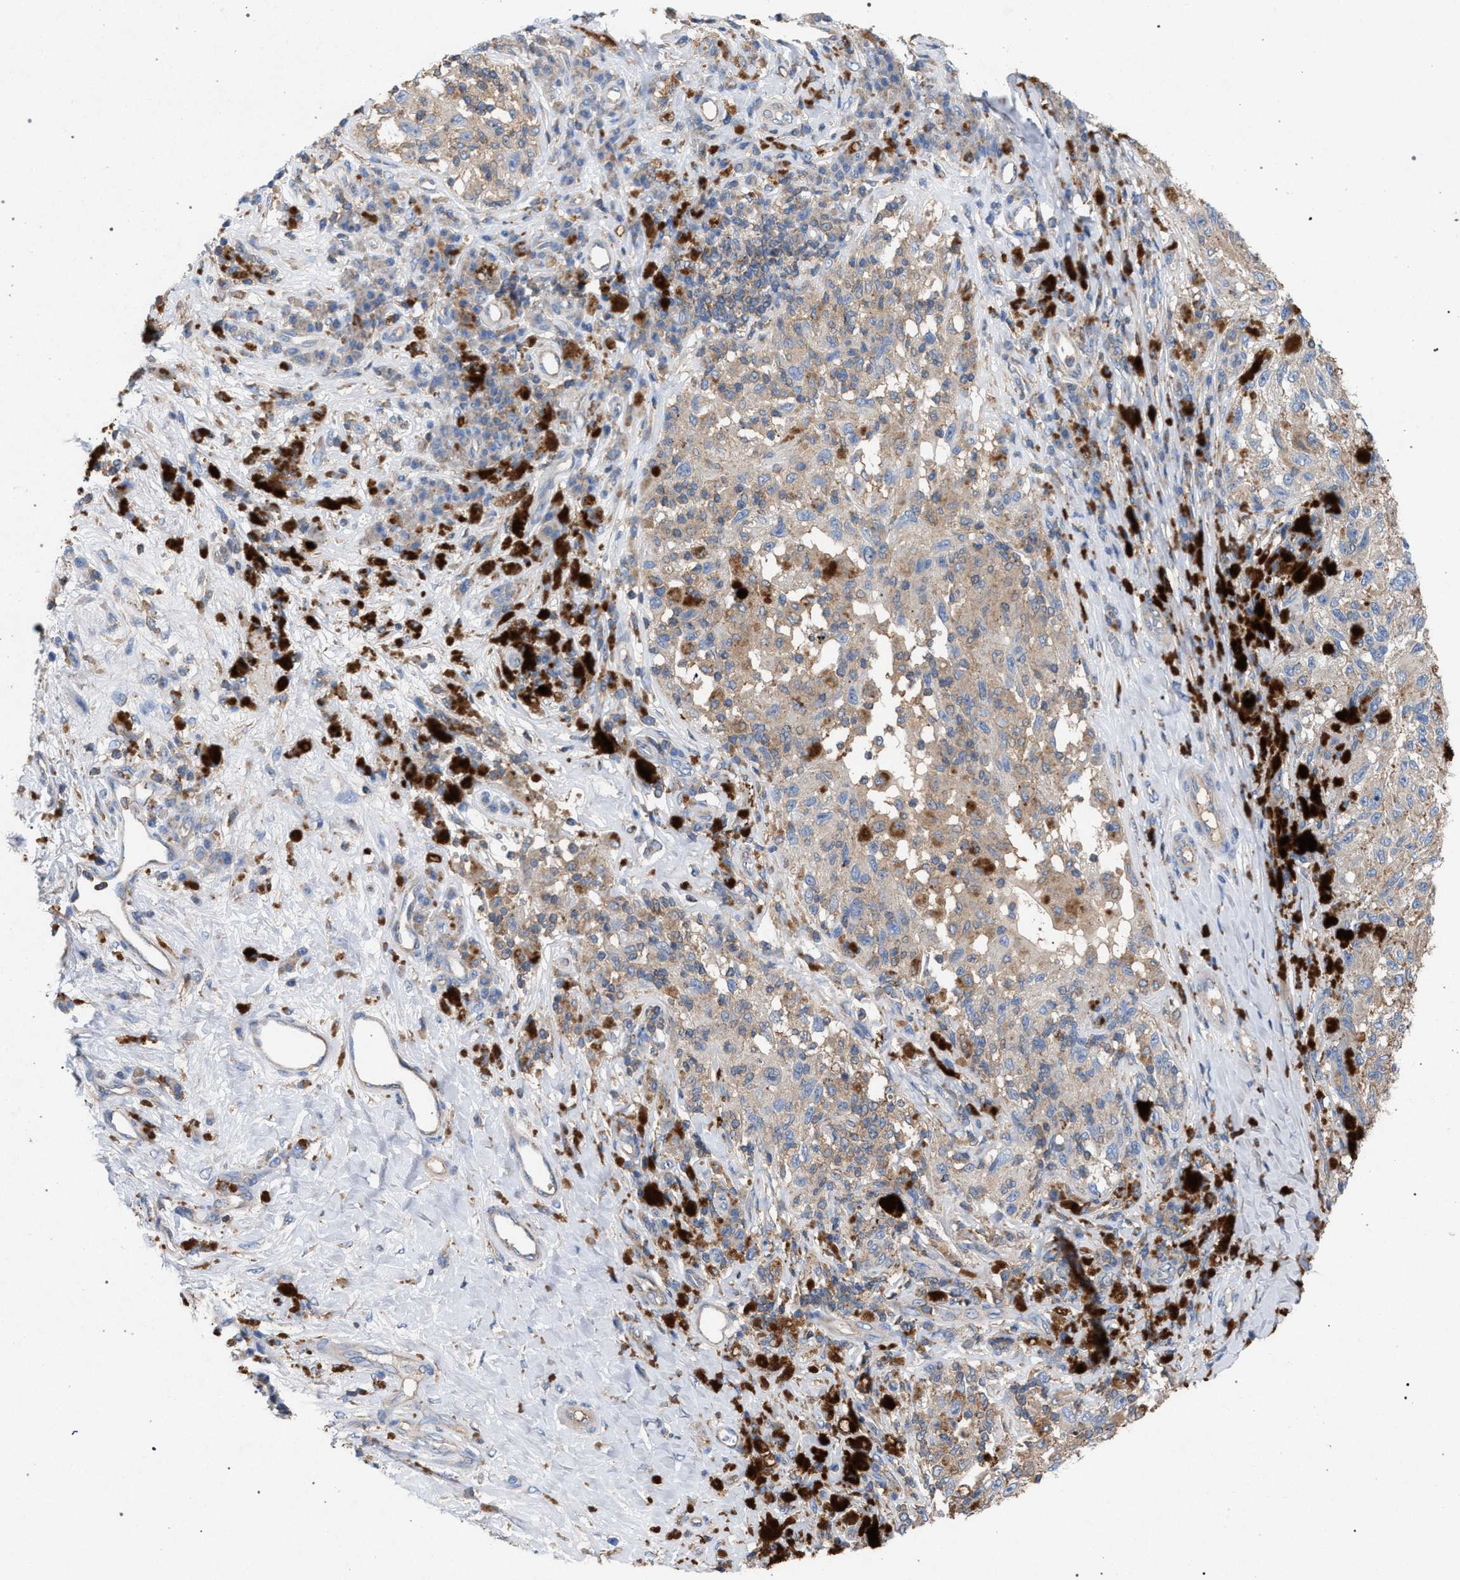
{"staining": {"intensity": "weak", "quantity": "<25%", "location": "cytoplasmic/membranous"}, "tissue": "melanoma", "cell_type": "Tumor cells", "image_type": "cancer", "snomed": [{"axis": "morphology", "description": "Malignant melanoma, NOS"}, {"axis": "topography", "description": "Skin"}], "caption": "Immunohistochemistry (IHC) micrograph of neoplastic tissue: malignant melanoma stained with DAB (3,3'-diaminobenzidine) exhibits no significant protein expression in tumor cells.", "gene": "VPS13A", "patient": {"sex": "female", "age": 73}}